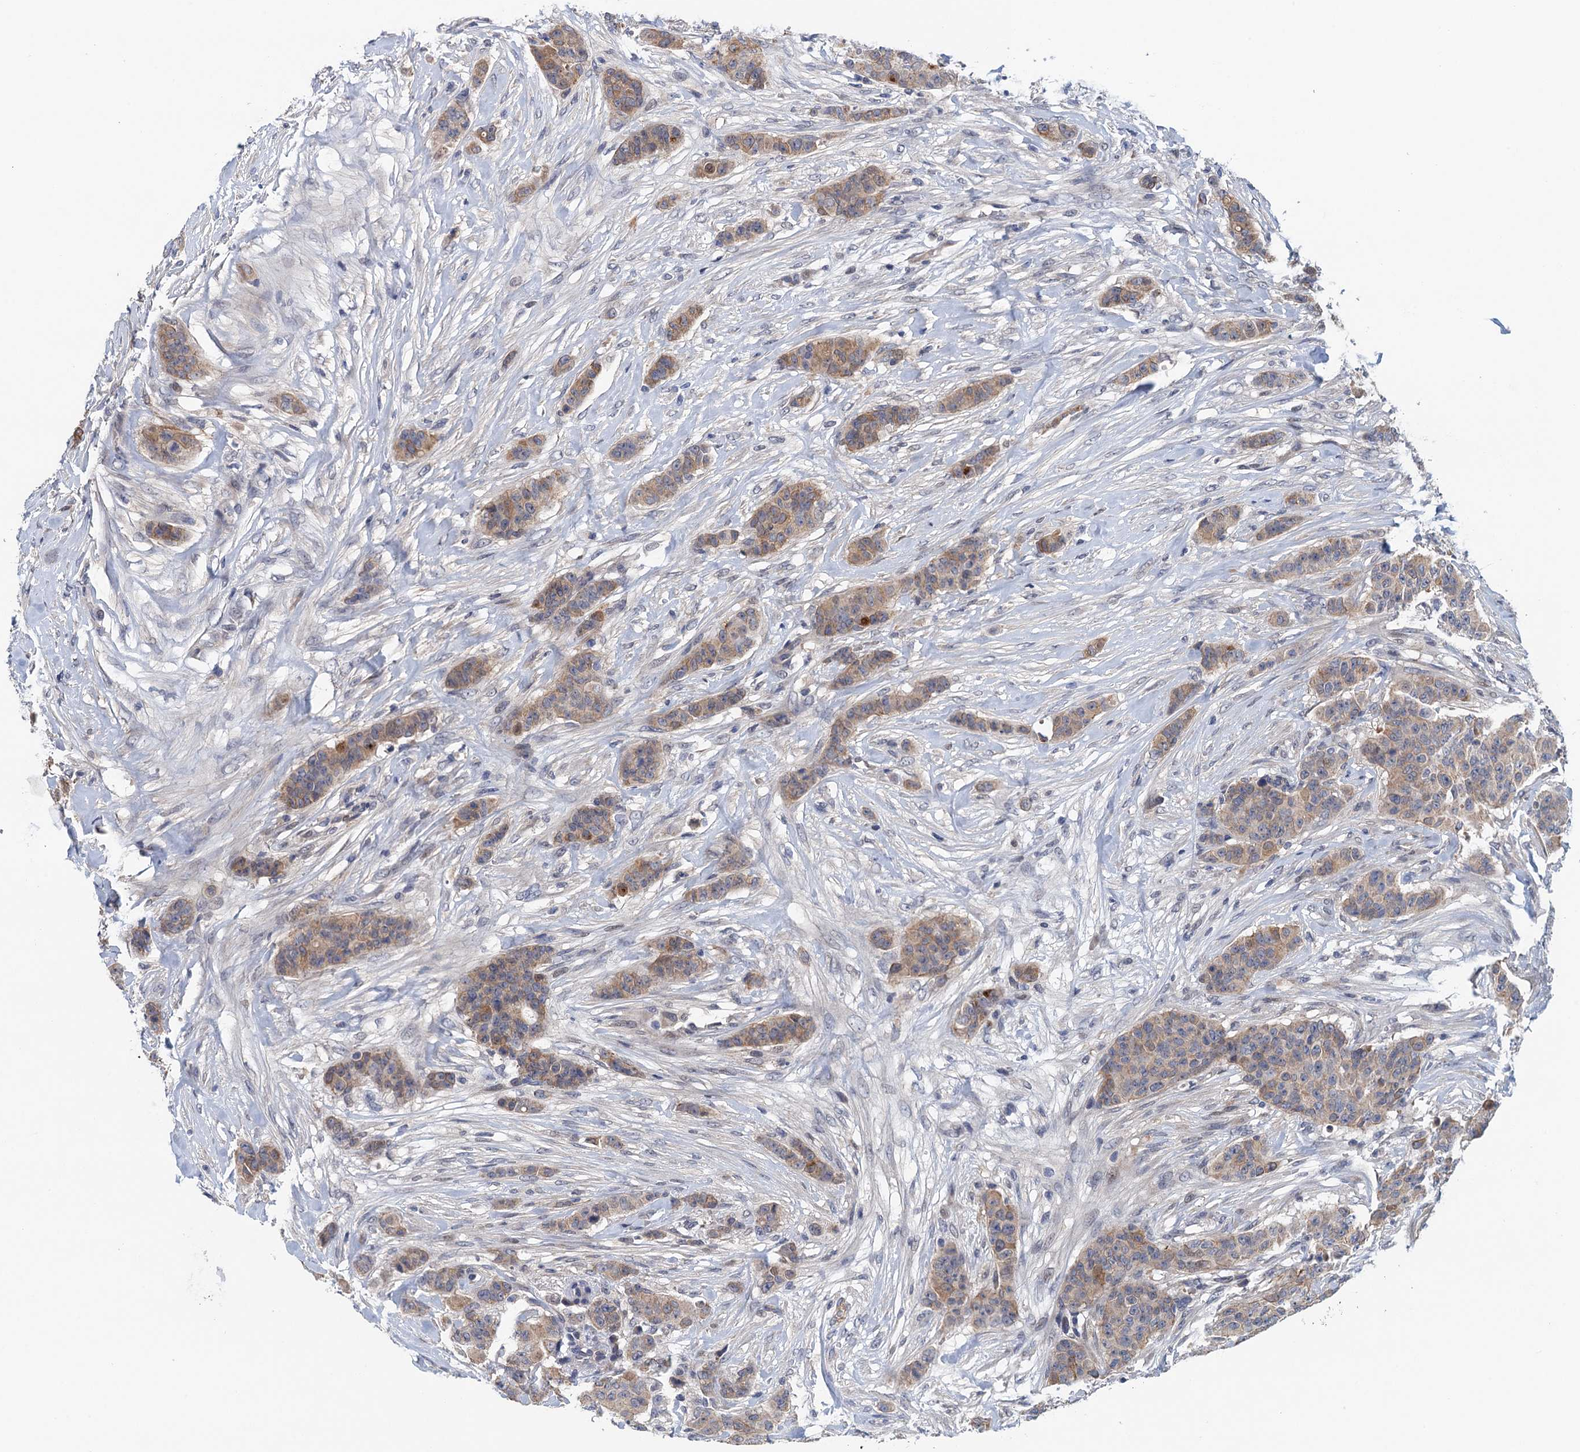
{"staining": {"intensity": "weak", "quantity": "25%-75%", "location": "cytoplasmic/membranous"}, "tissue": "breast cancer", "cell_type": "Tumor cells", "image_type": "cancer", "snomed": [{"axis": "morphology", "description": "Duct carcinoma"}, {"axis": "topography", "description": "Breast"}], "caption": "A brown stain highlights weak cytoplasmic/membranous expression of a protein in human breast cancer (infiltrating ductal carcinoma) tumor cells.", "gene": "MDM1", "patient": {"sex": "female", "age": 40}}